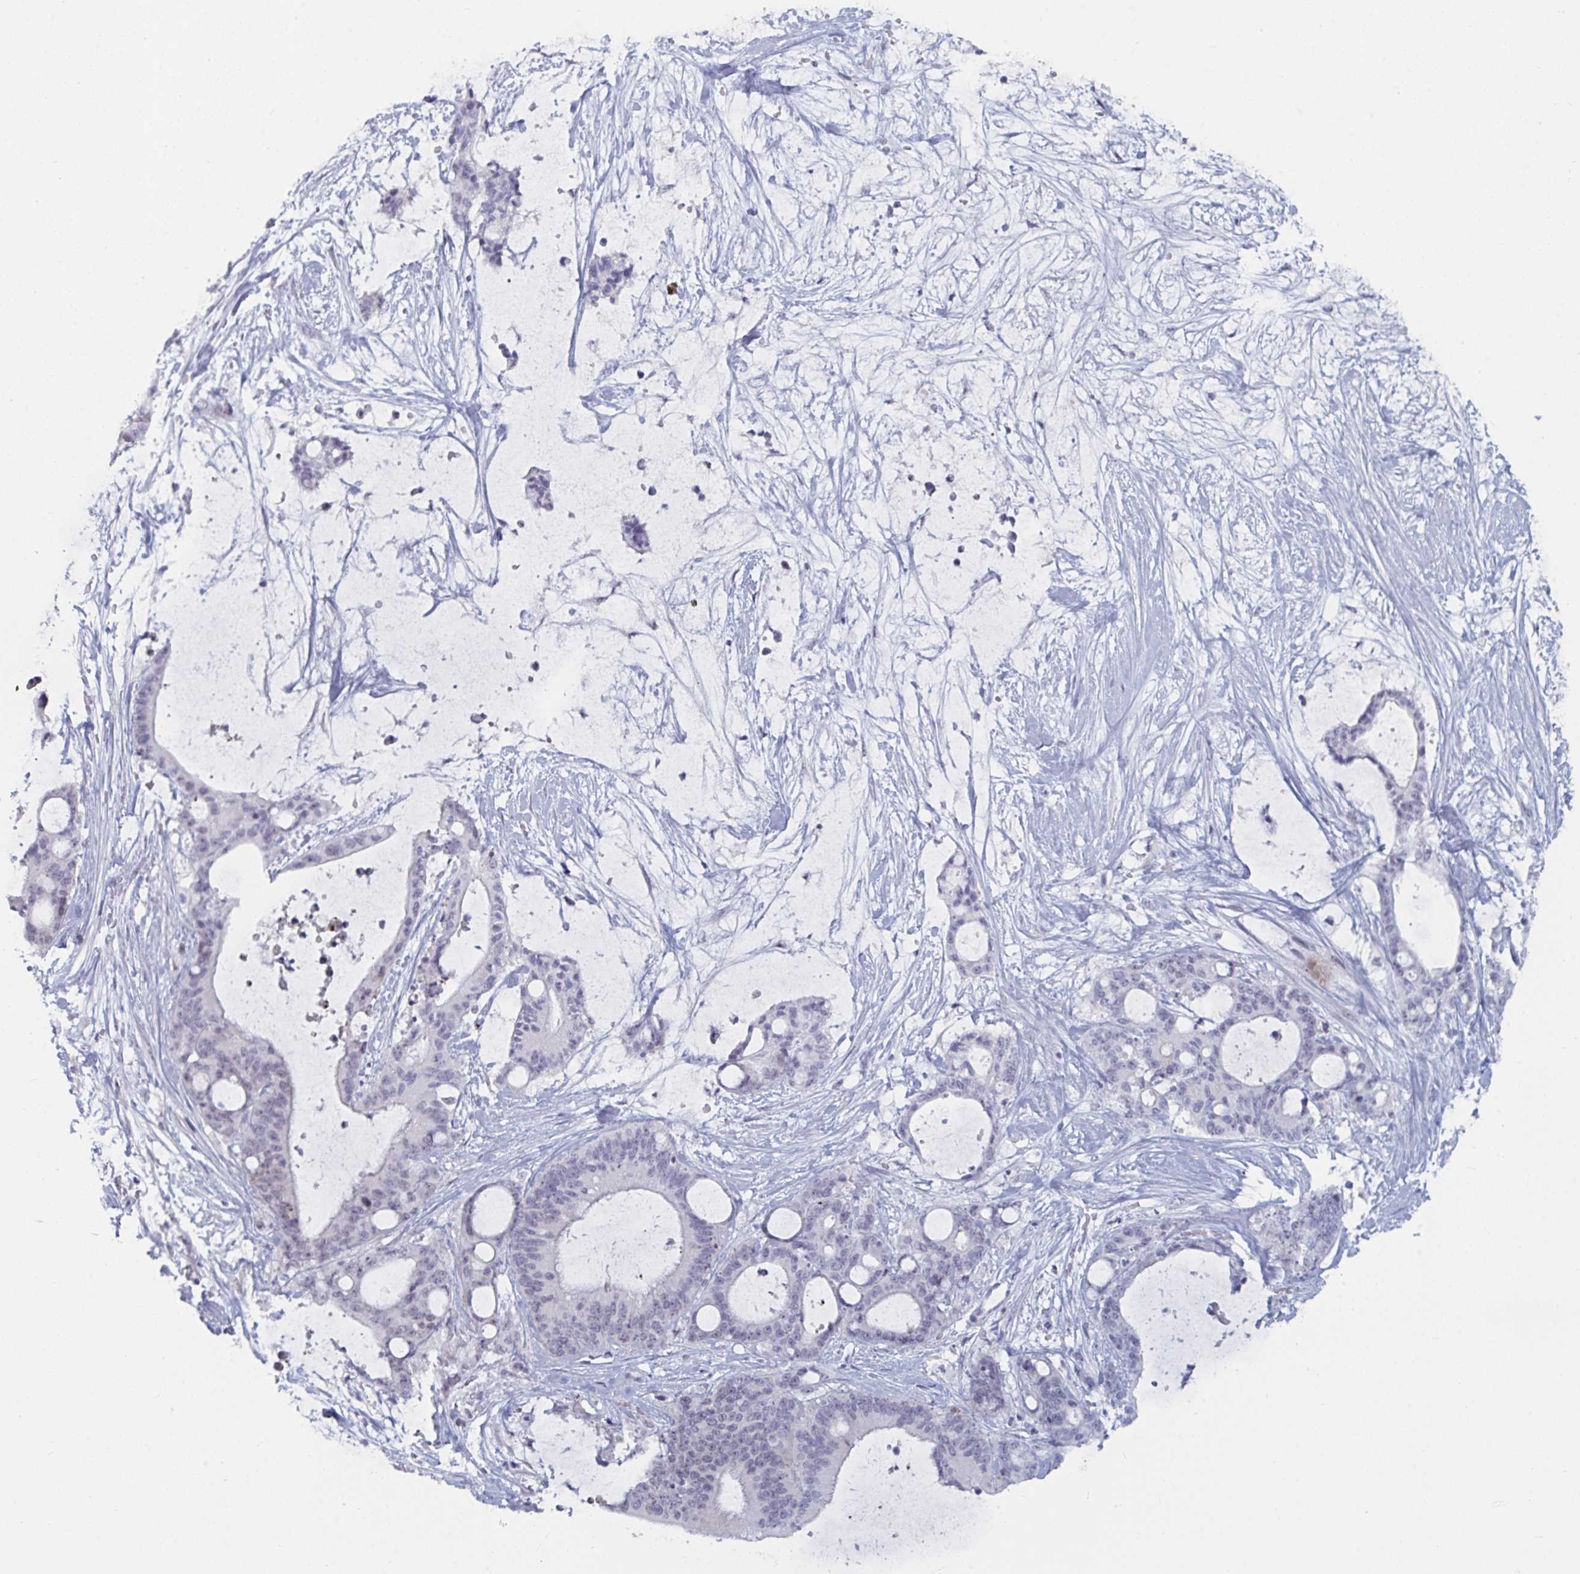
{"staining": {"intensity": "negative", "quantity": "none", "location": "none"}, "tissue": "liver cancer", "cell_type": "Tumor cells", "image_type": "cancer", "snomed": [{"axis": "morphology", "description": "Normal tissue, NOS"}, {"axis": "morphology", "description": "Cholangiocarcinoma"}, {"axis": "topography", "description": "Liver"}, {"axis": "topography", "description": "Peripheral nerve tissue"}], "caption": "Immunohistochemical staining of cholangiocarcinoma (liver) displays no significant positivity in tumor cells.", "gene": "NR1H2", "patient": {"sex": "female", "age": 73}}